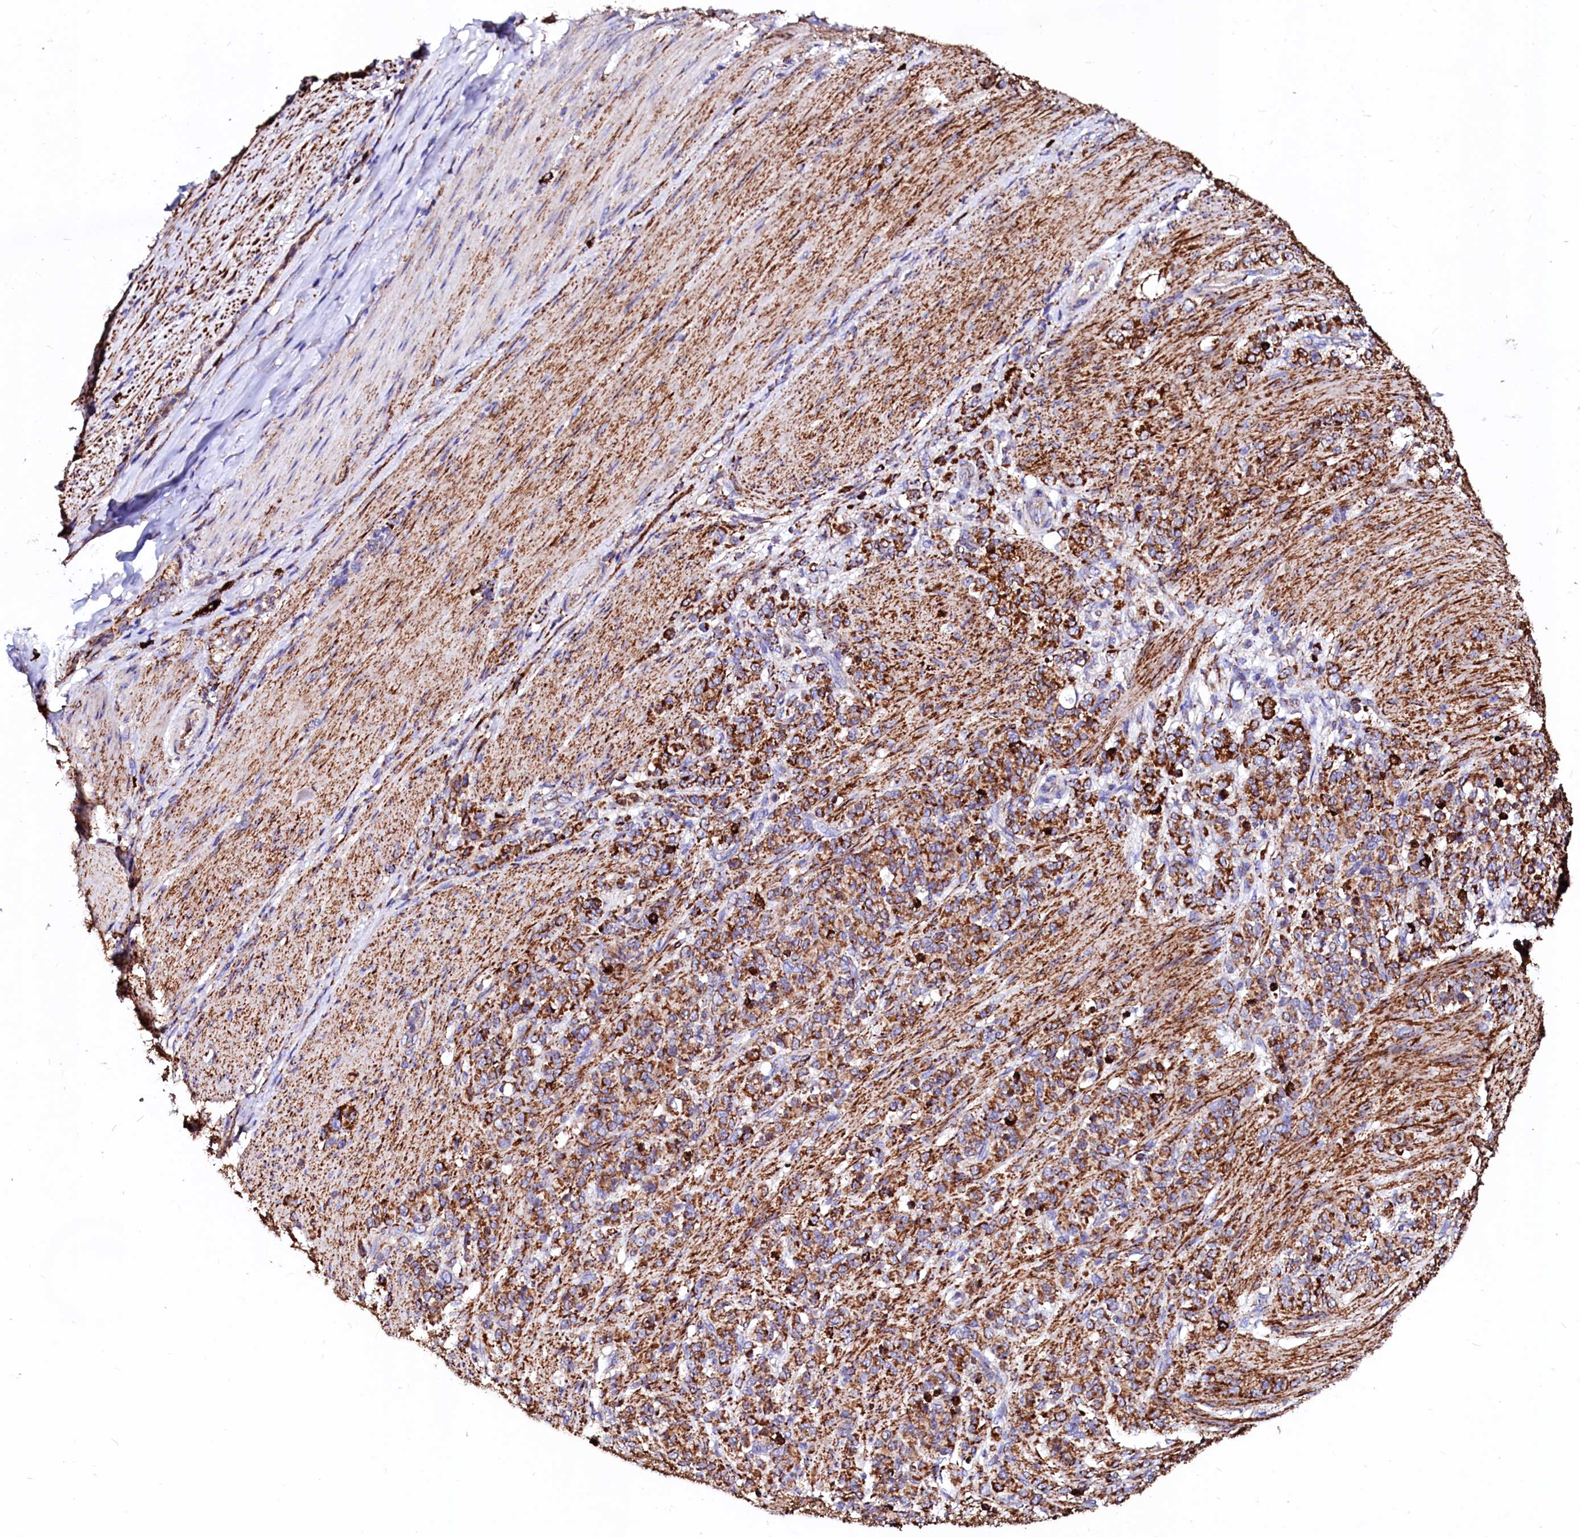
{"staining": {"intensity": "strong", "quantity": ">75%", "location": "cytoplasmic/membranous"}, "tissue": "stomach cancer", "cell_type": "Tumor cells", "image_type": "cancer", "snomed": [{"axis": "morphology", "description": "Adenocarcinoma, NOS"}, {"axis": "topography", "description": "Stomach"}], "caption": "High-magnification brightfield microscopy of stomach cancer stained with DAB (3,3'-diaminobenzidine) (brown) and counterstained with hematoxylin (blue). tumor cells exhibit strong cytoplasmic/membranous positivity is identified in approximately>75% of cells.", "gene": "MAOB", "patient": {"sex": "female", "age": 79}}